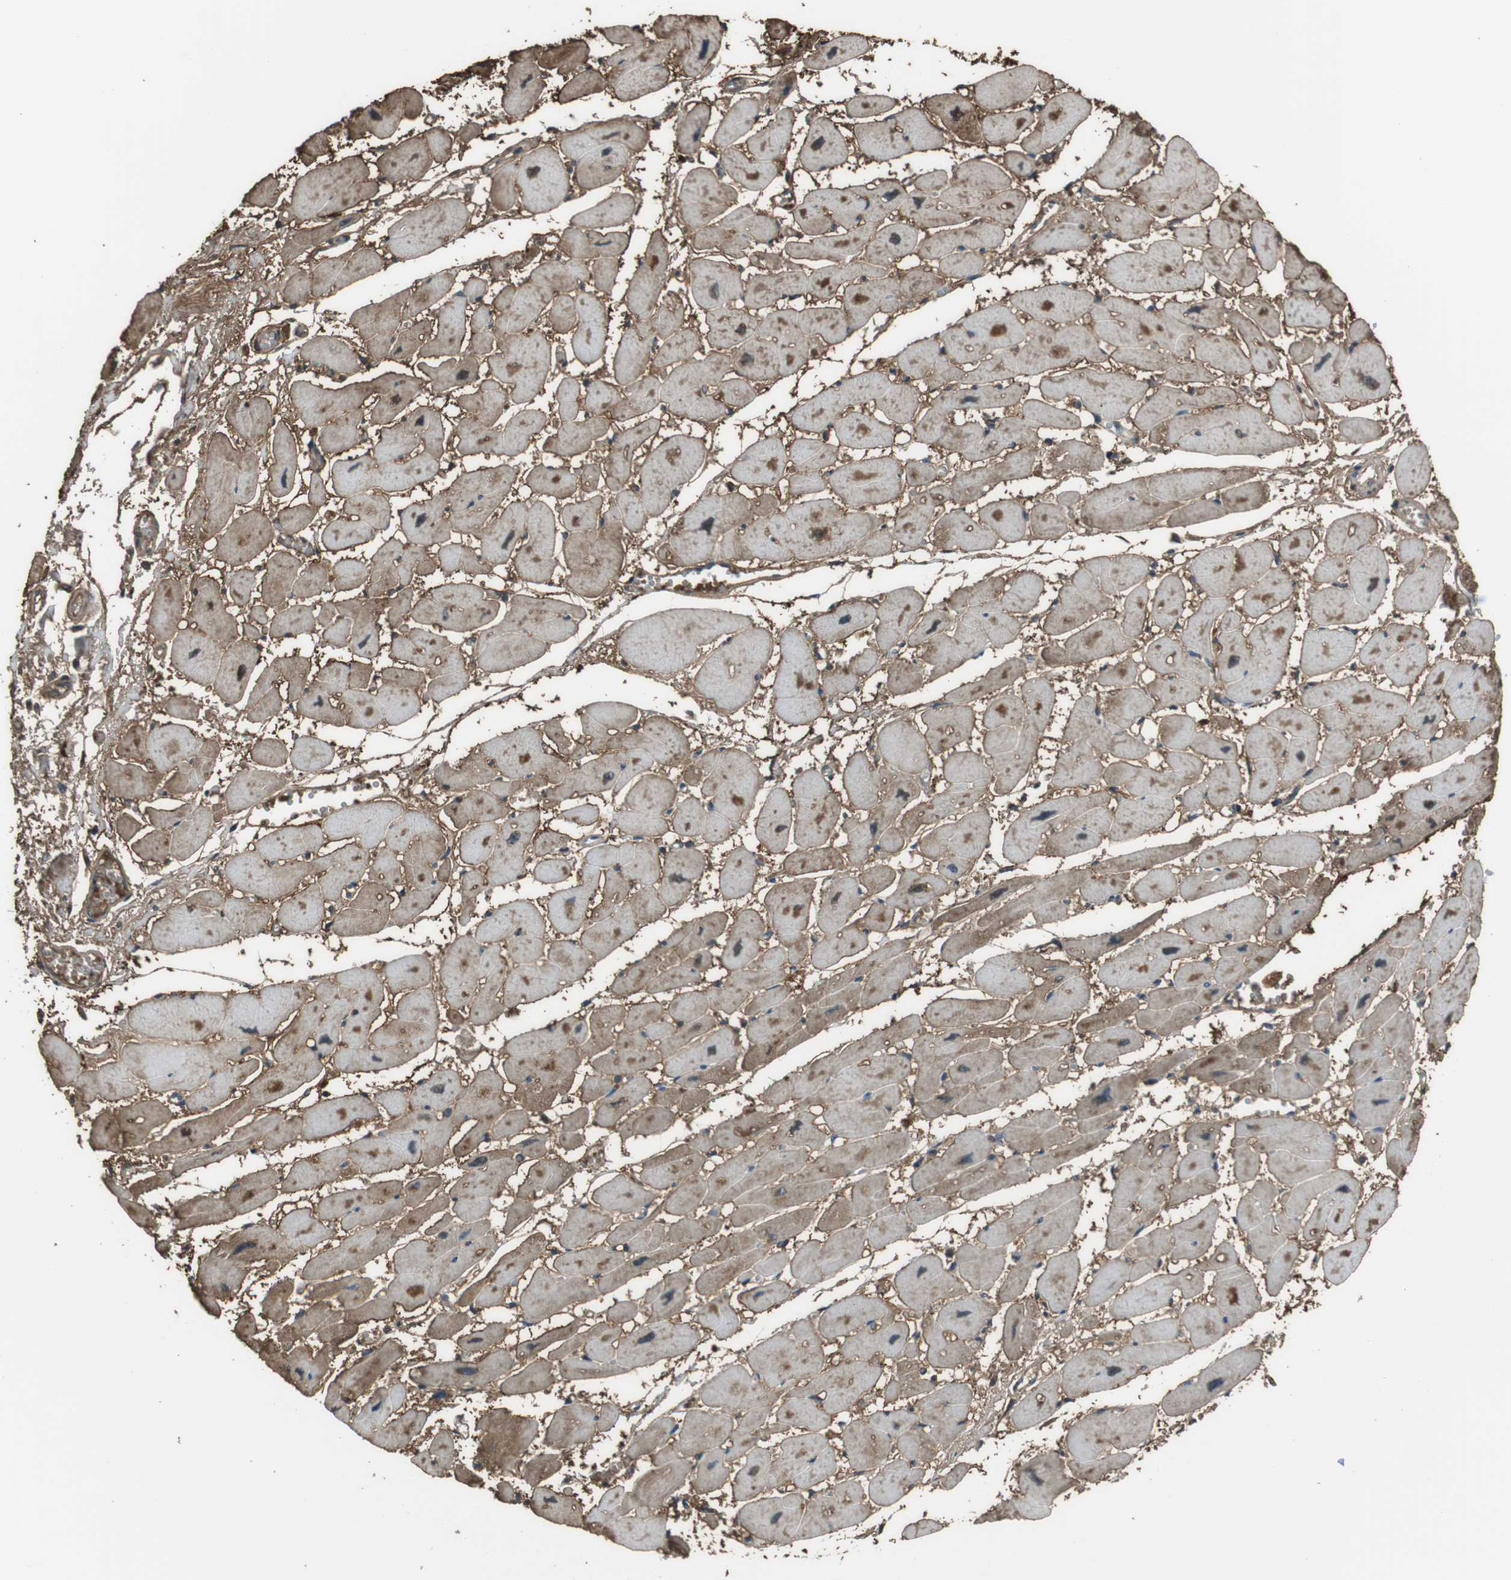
{"staining": {"intensity": "moderate", "quantity": ">75%", "location": "cytoplasmic/membranous,nuclear"}, "tissue": "heart muscle", "cell_type": "Cardiomyocytes", "image_type": "normal", "snomed": [{"axis": "morphology", "description": "Normal tissue, NOS"}, {"axis": "topography", "description": "Heart"}], "caption": "Cardiomyocytes demonstrate moderate cytoplasmic/membranous,nuclear positivity in about >75% of cells in normal heart muscle.", "gene": "TWSG1", "patient": {"sex": "female", "age": 54}}